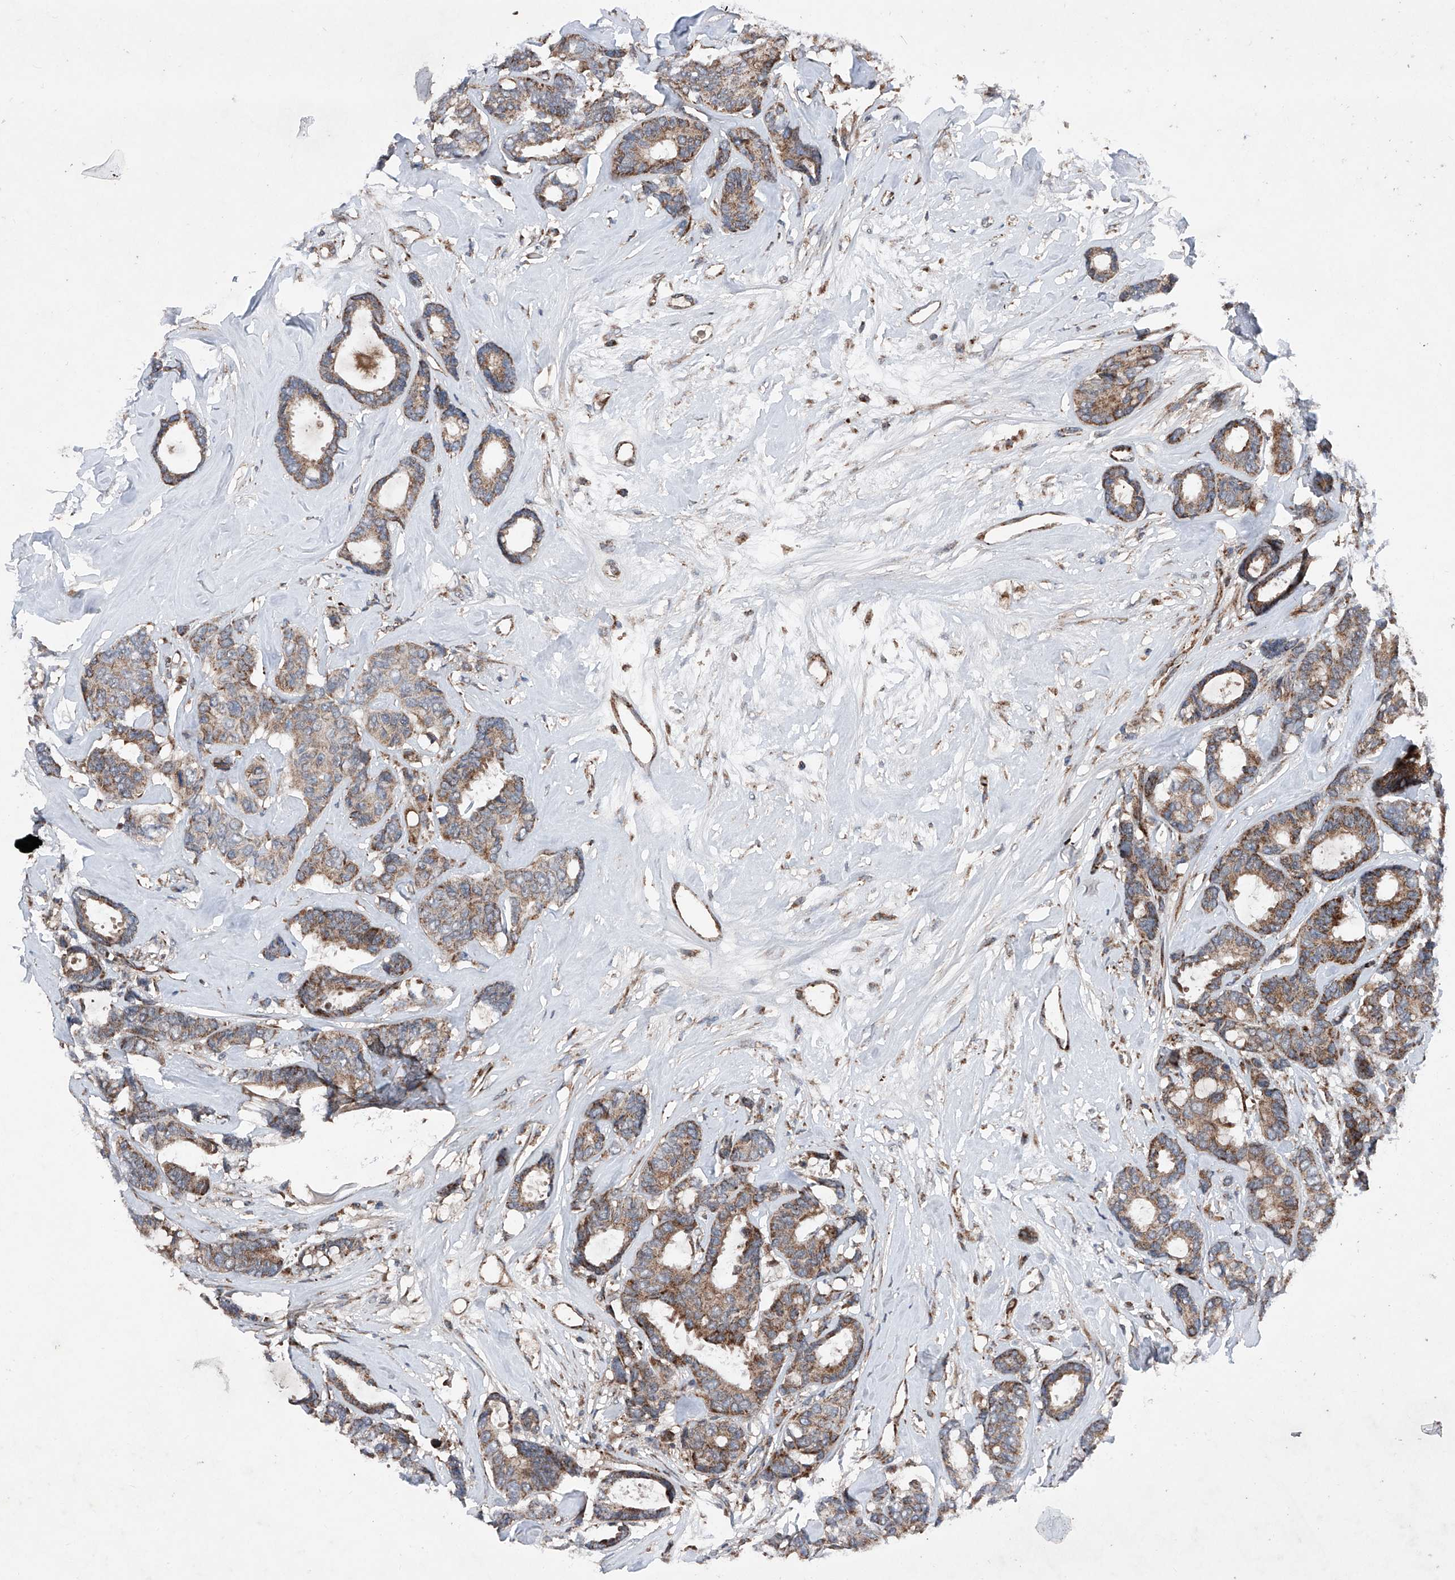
{"staining": {"intensity": "moderate", "quantity": ">75%", "location": "cytoplasmic/membranous"}, "tissue": "breast cancer", "cell_type": "Tumor cells", "image_type": "cancer", "snomed": [{"axis": "morphology", "description": "Duct carcinoma"}, {"axis": "topography", "description": "Breast"}], "caption": "High-magnification brightfield microscopy of breast cancer stained with DAB (brown) and counterstained with hematoxylin (blue). tumor cells exhibit moderate cytoplasmic/membranous staining is seen in approximately>75% of cells.", "gene": "DAD1", "patient": {"sex": "female", "age": 87}}